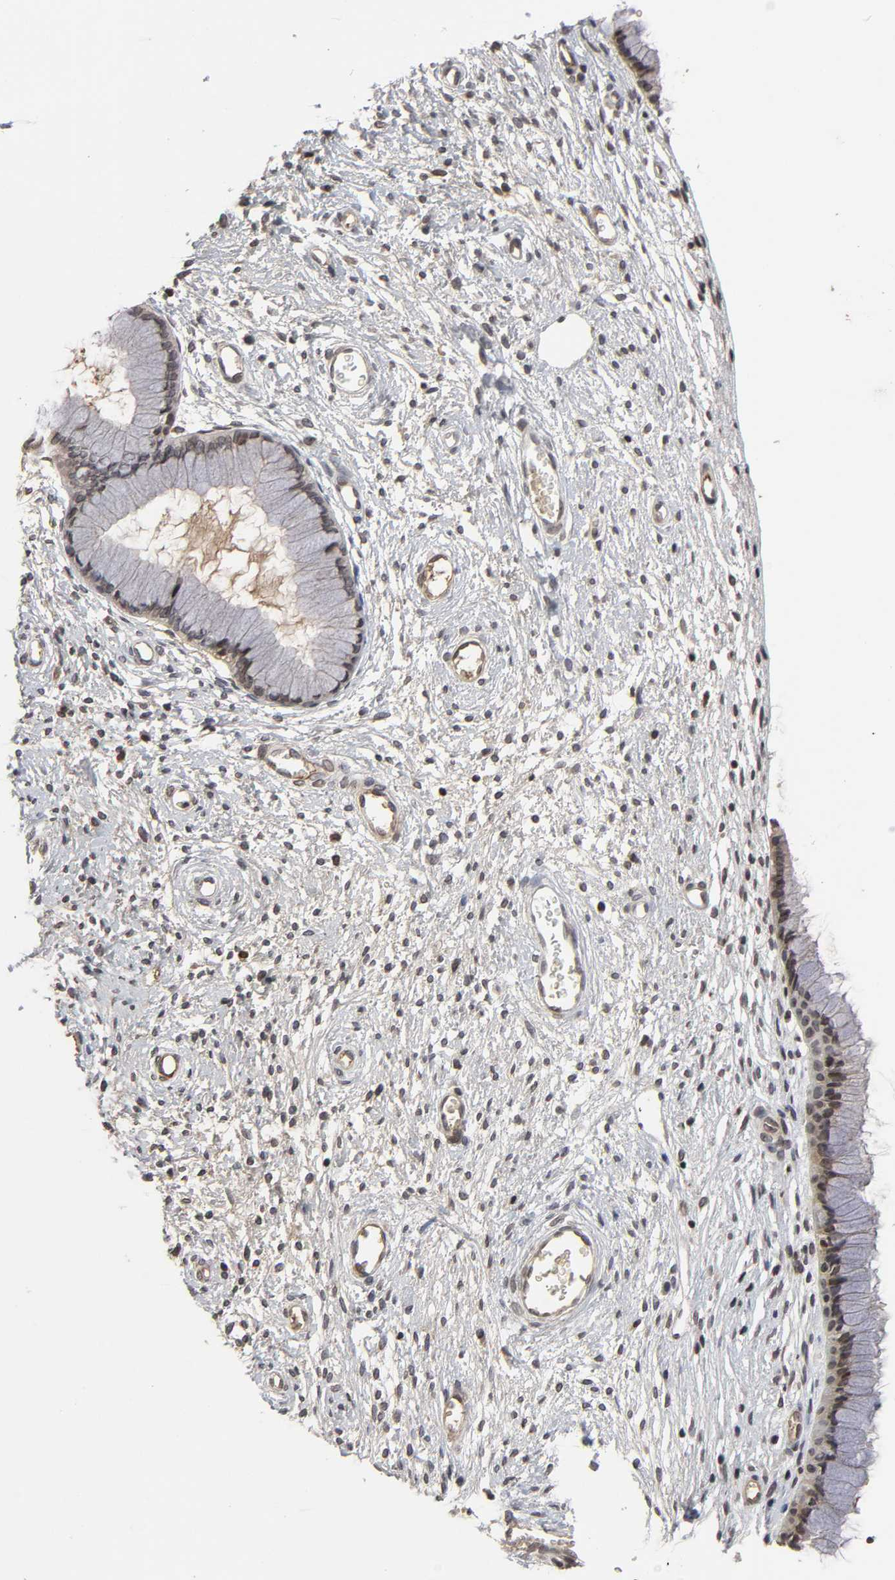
{"staining": {"intensity": "moderate", "quantity": ">75%", "location": "cytoplasmic/membranous,nuclear"}, "tissue": "cervix", "cell_type": "Glandular cells", "image_type": "normal", "snomed": [{"axis": "morphology", "description": "Normal tissue, NOS"}, {"axis": "topography", "description": "Cervix"}], "caption": "Protein analysis of unremarkable cervix exhibits moderate cytoplasmic/membranous,nuclear positivity in about >75% of glandular cells. The protein is stained brown, and the nuclei are stained in blue (DAB (3,3'-diaminobenzidine) IHC with brightfield microscopy, high magnification).", "gene": "CPN2", "patient": {"sex": "female", "age": 55}}